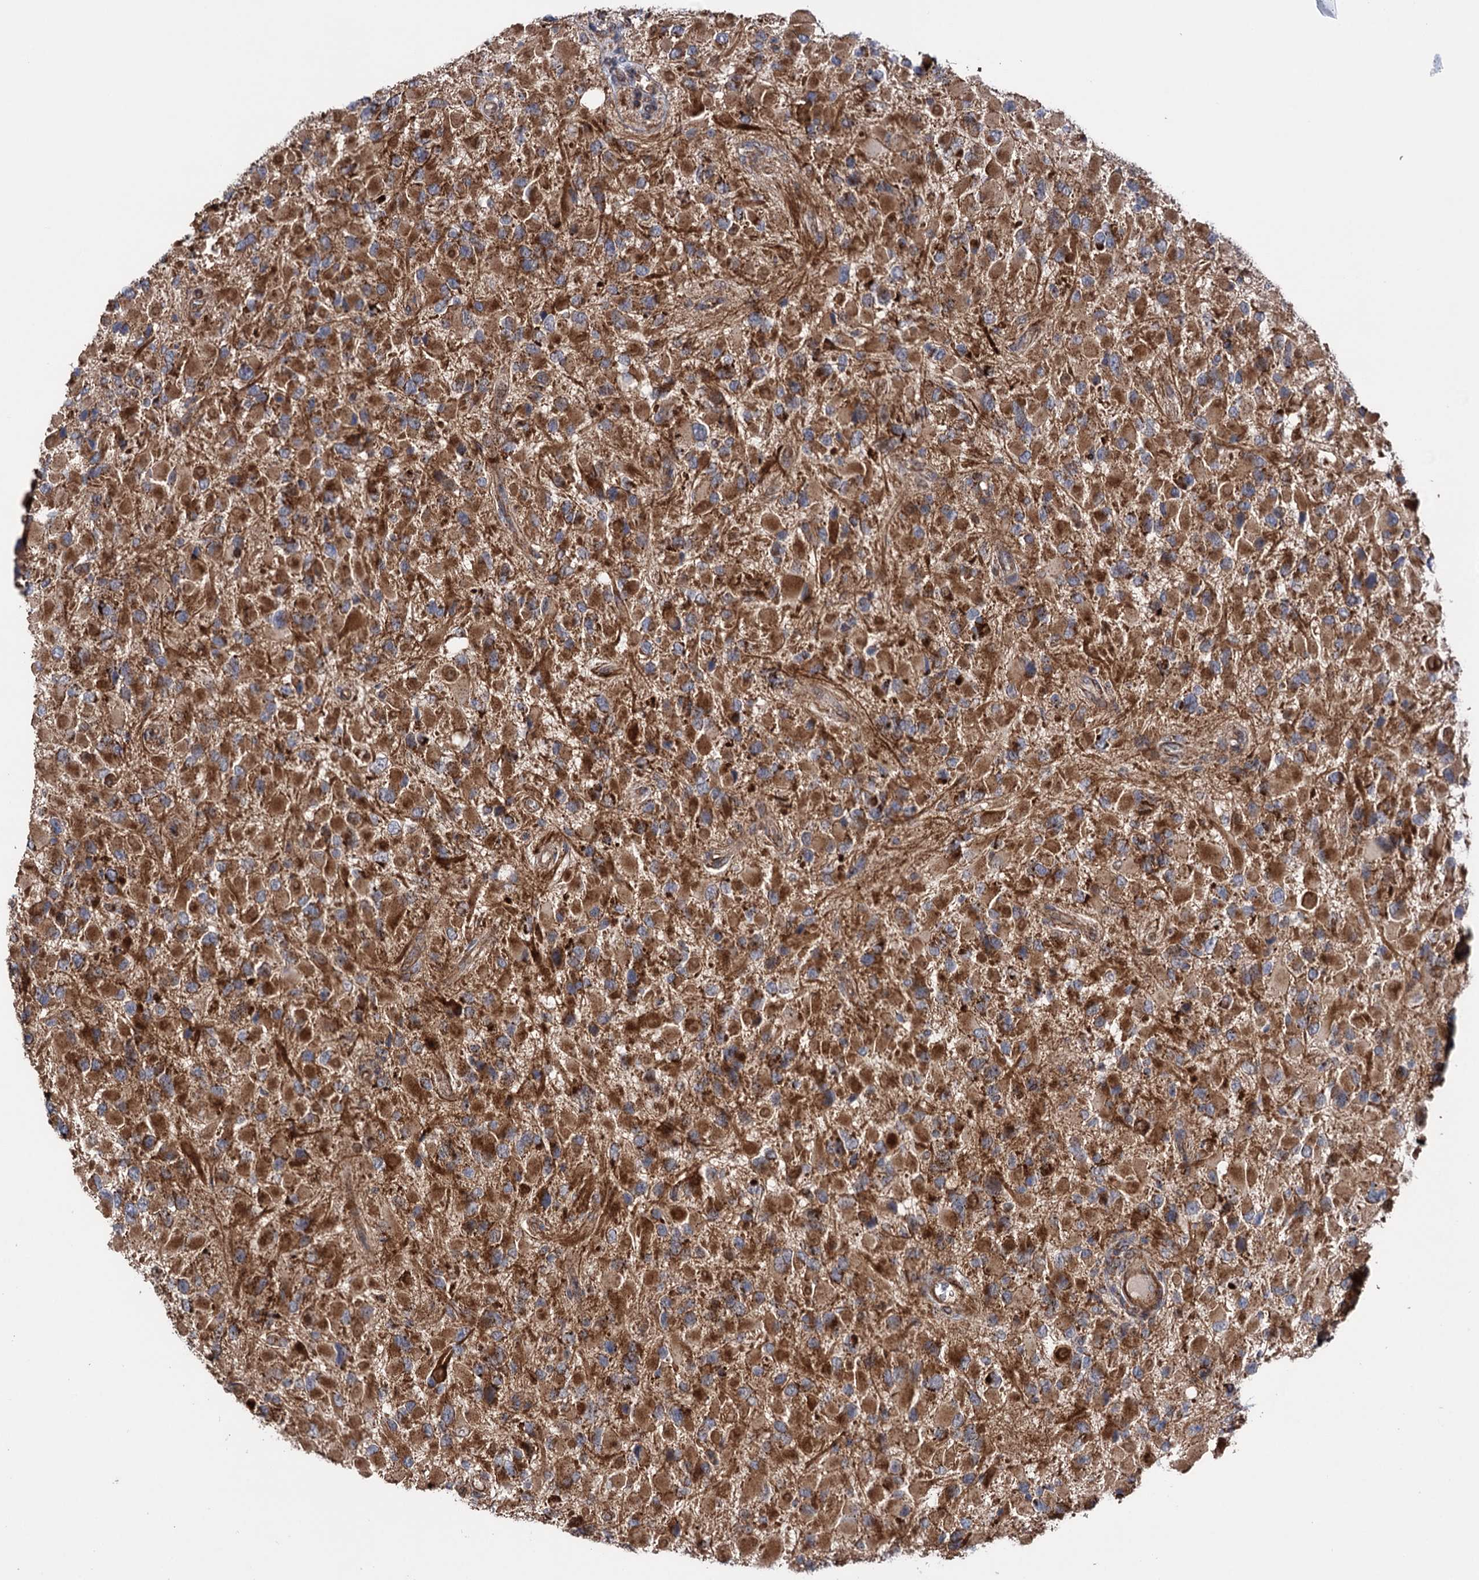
{"staining": {"intensity": "moderate", "quantity": ">75%", "location": "cytoplasmic/membranous"}, "tissue": "glioma", "cell_type": "Tumor cells", "image_type": "cancer", "snomed": [{"axis": "morphology", "description": "Glioma, malignant, High grade"}, {"axis": "topography", "description": "Brain"}], "caption": "An image of malignant glioma (high-grade) stained for a protein displays moderate cytoplasmic/membranous brown staining in tumor cells.", "gene": "SUCLA2", "patient": {"sex": "male", "age": 53}}